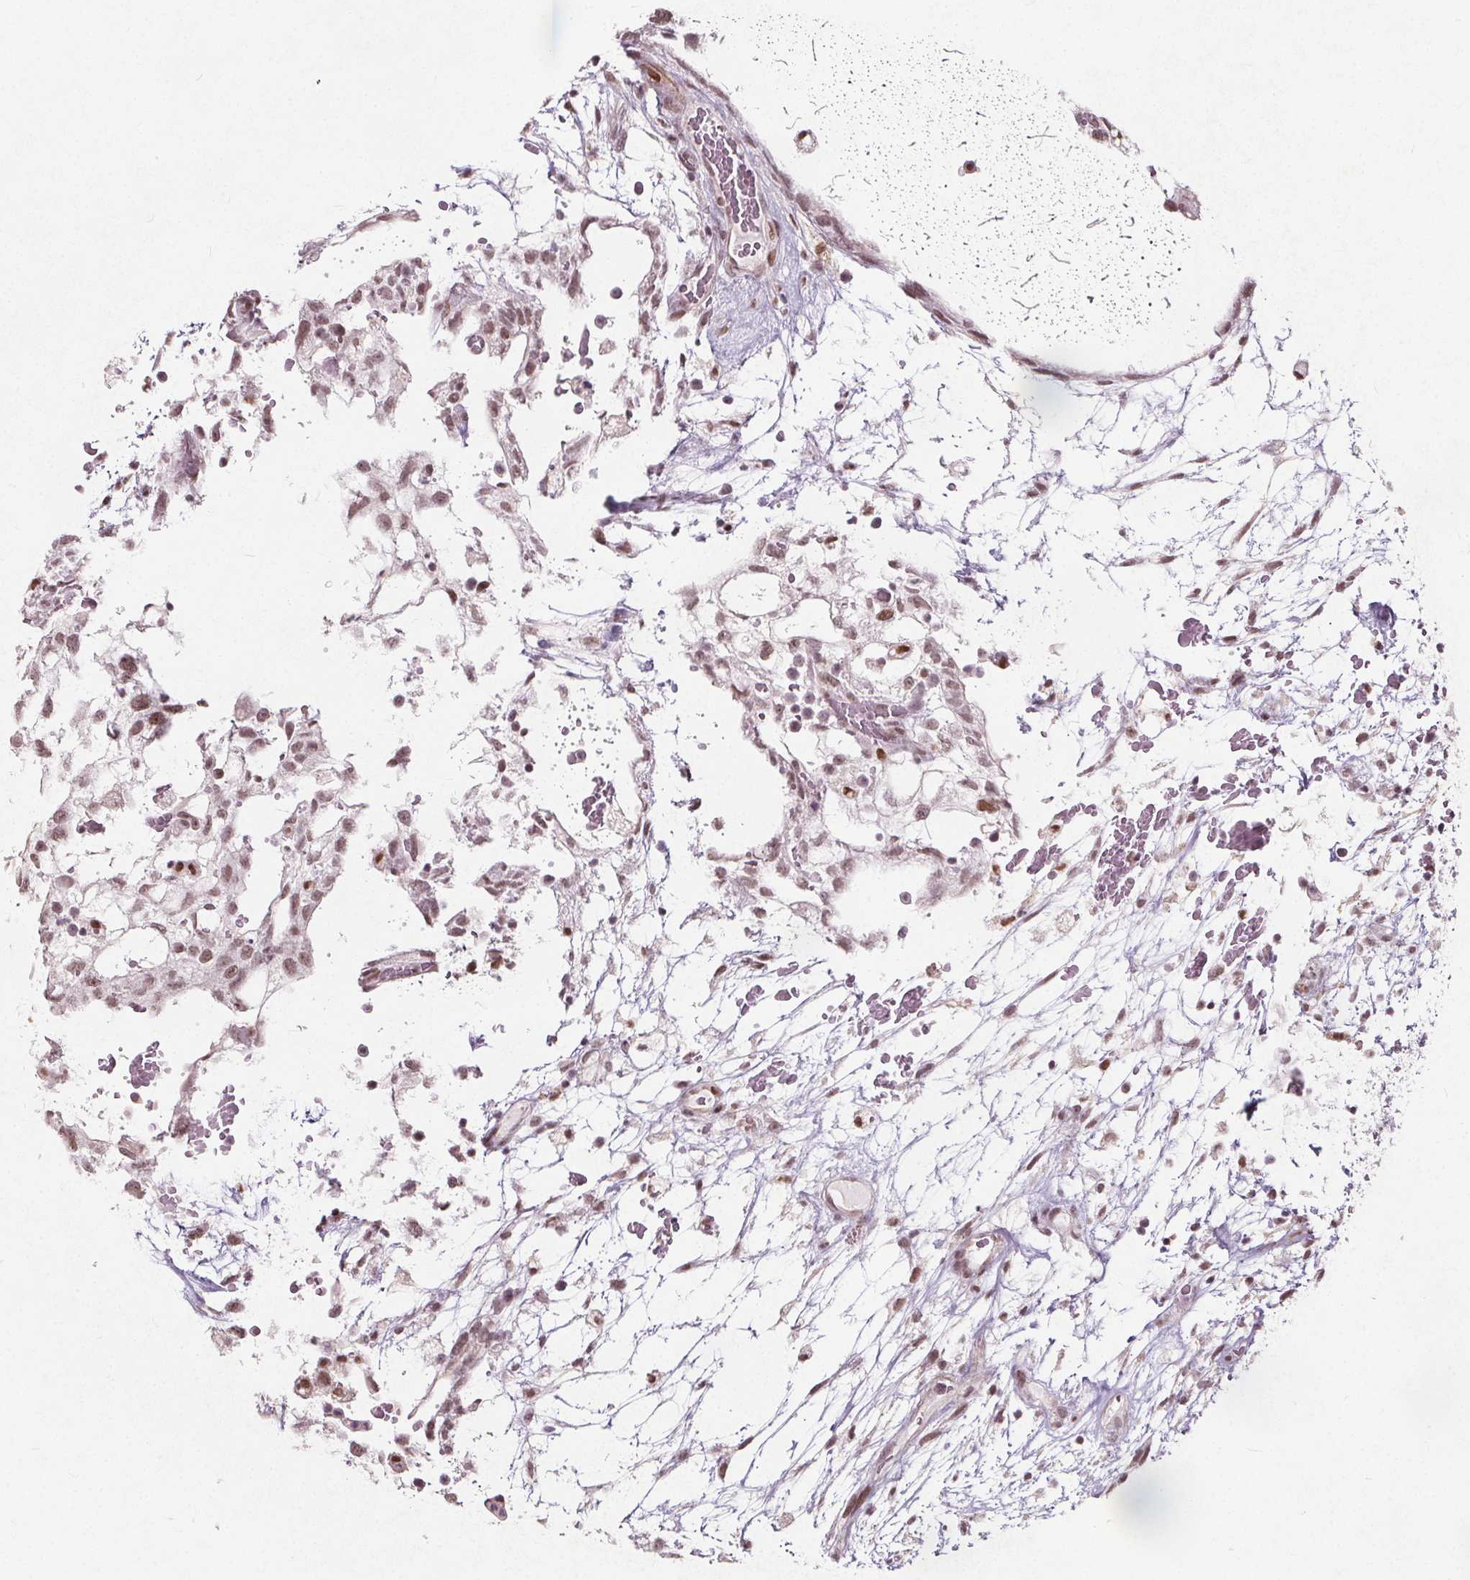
{"staining": {"intensity": "moderate", "quantity": ">75%", "location": "nuclear"}, "tissue": "testis cancer", "cell_type": "Tumor cells", "image_type": "cancer", "snomed": [{"axis": "morphology", "description": "Normal tissue, NOS"}, {"axis": "morphology", "description": "Carcinoma, Embryonal, NOS"}, {"axis": "topography", "description": "Testis"}], "caption": "High-magnification brightfield microscopy of embryonal carcinoma (testis) stained with DAB (3,3'-diaminobenzidine) (brown) and counterstained with hematoxylin (blue). tumor cells exhibit moderate nuclear positivity is present in about>75% of cells.", "gene": "TAF6L", "patient": {"sex": "male", "age": 32}}